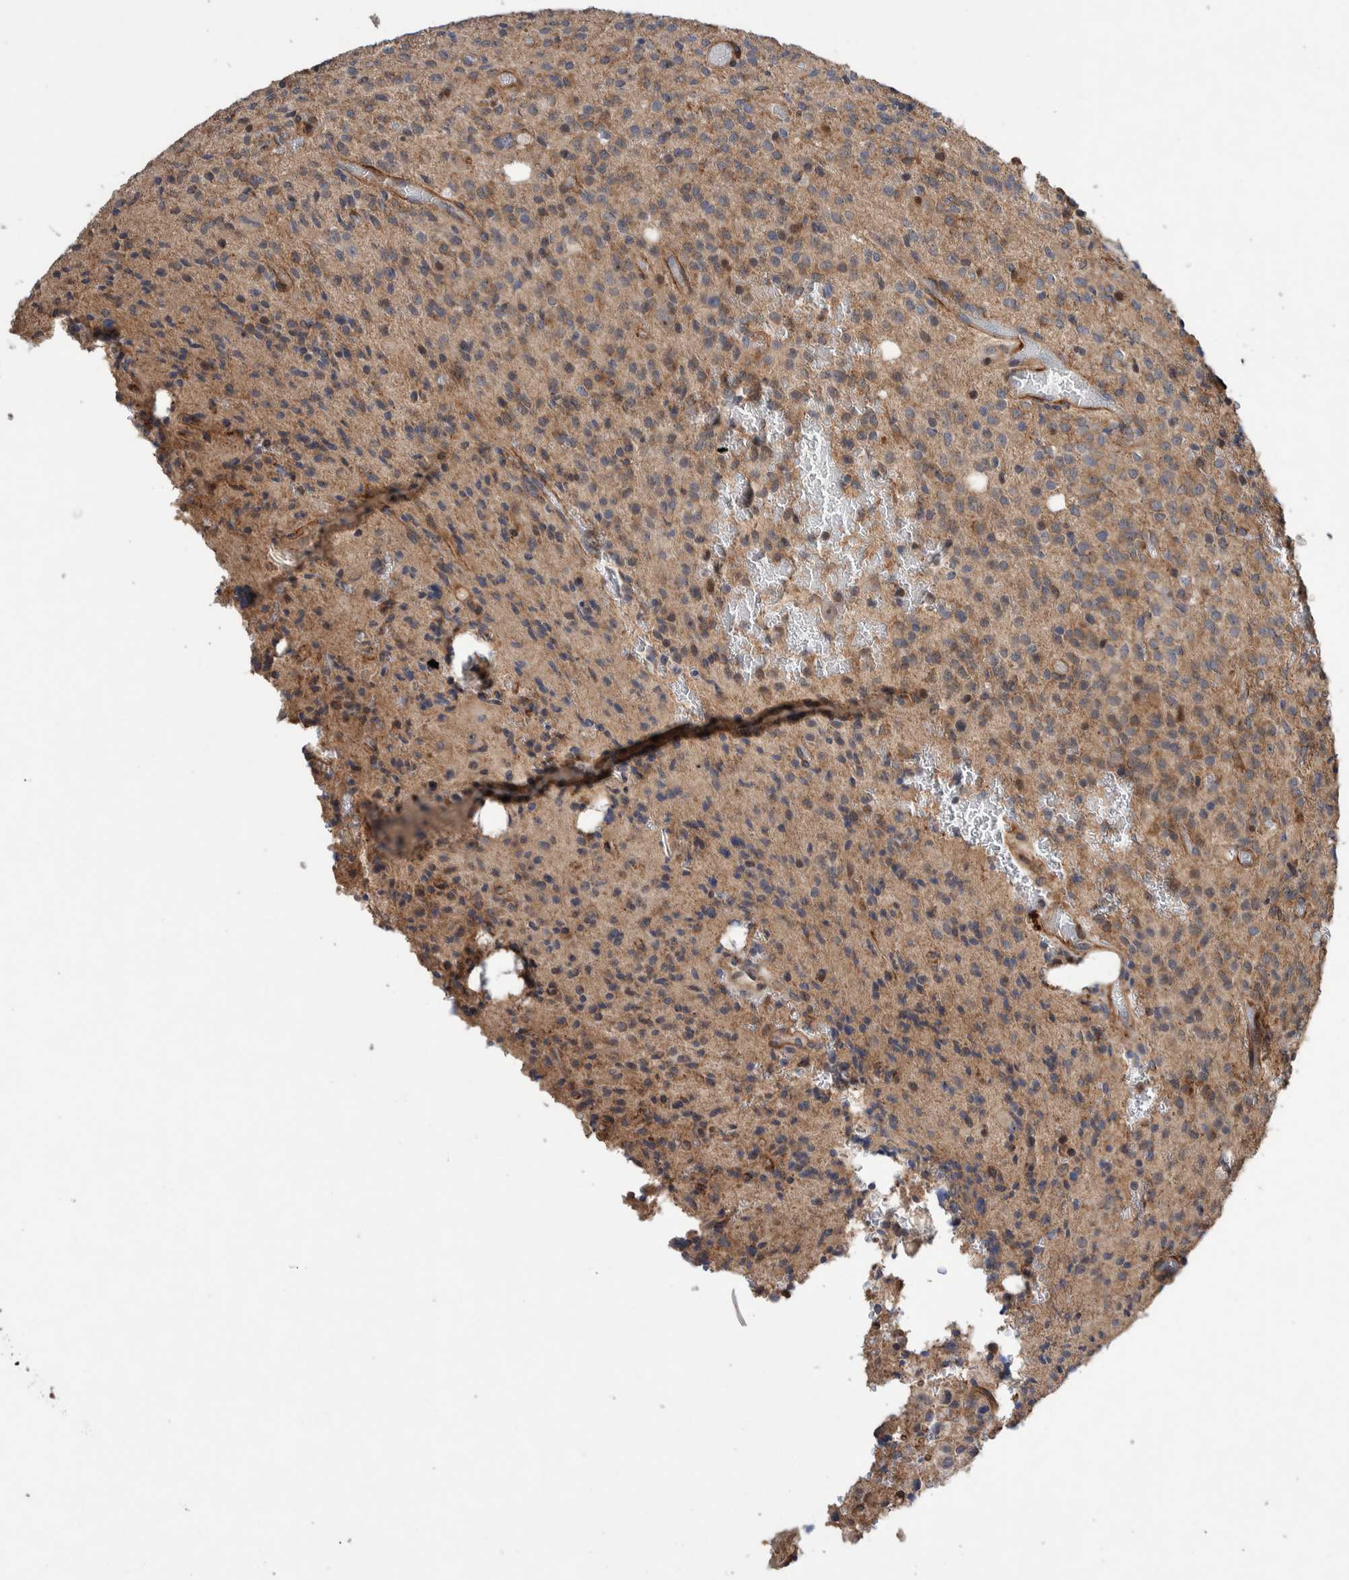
{"staining": {"intensity": "weak", "quantity": ">75%", "location": "cytoplasmic/membranous"}, "tissue": "glioma", "cell_type": "Tumor cells", "image_type": "cancer", "snomed": [{"axis": "morphology", "description": "Glioma, malignant, High grade"}, {"axis": "topography", "description": "Brain"}], "caption": "An image of human malignant glioma (high-grade) stained for a protein shows weak cytoplasmic/membranous brown staining in tumor cells. (IHC, brightfield microscopy, high magnification).", "gene": "PIK3R6", "patient": {"sex": "male", "age": 34}}